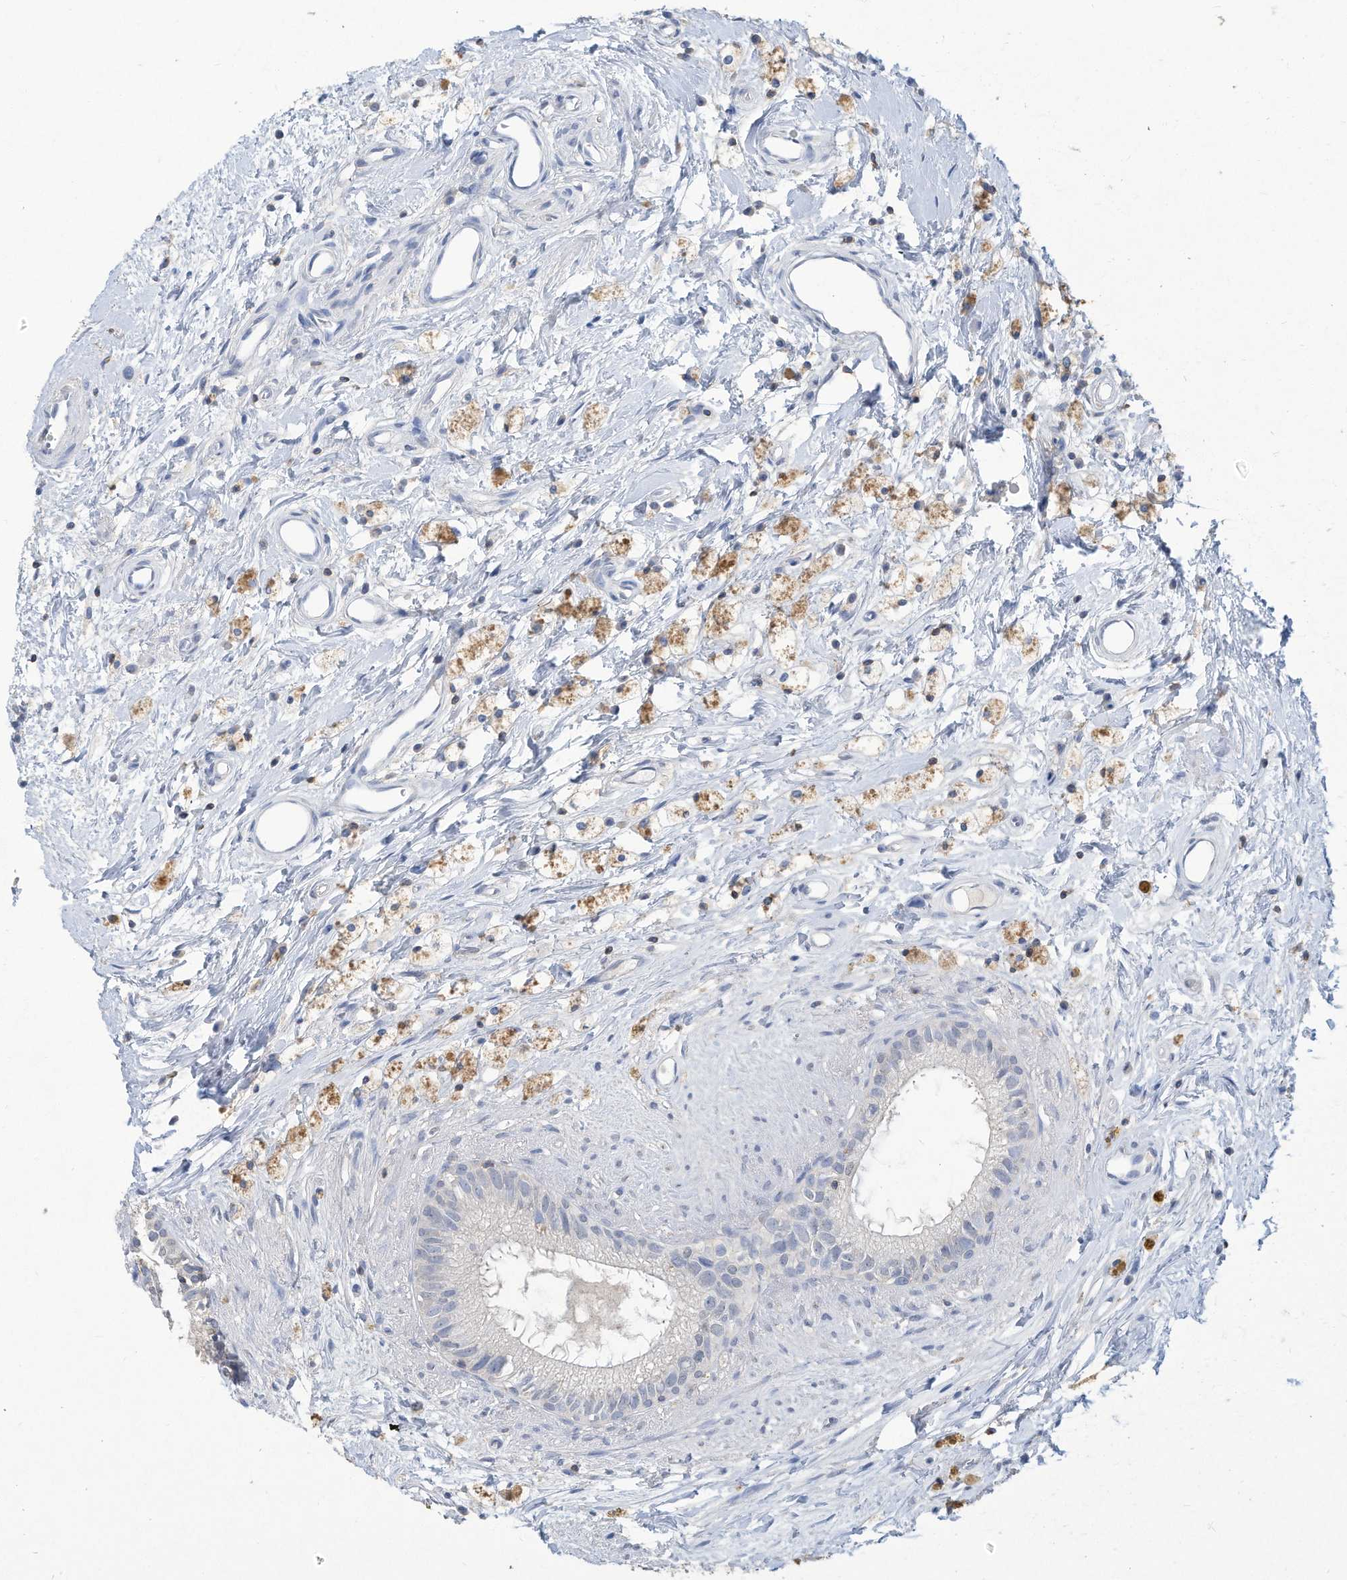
{"staining": {"intensity": "moderate", "quantity": "<25%", "location": "cytoplasmic/membranous"}, "tissue": "epididymis", "cell_type": "Glandular cells", "image_type": "normal", "snomed": [{"axis": "morphology", "description": "Normal tissue, NOS"}, {"axis": "topography", "description": "Epididymis"}], "caption": "Immunohistochemical staining of benign human epididymis reveals <25% levels of moderate cytoplasmic/membranous protein expression in about <25% of glandular cells. The protein is shown in brown color, while the nuclei are stained blue.", "gene": "HAS3", "patient": {"sex": "male", "age": 80}}